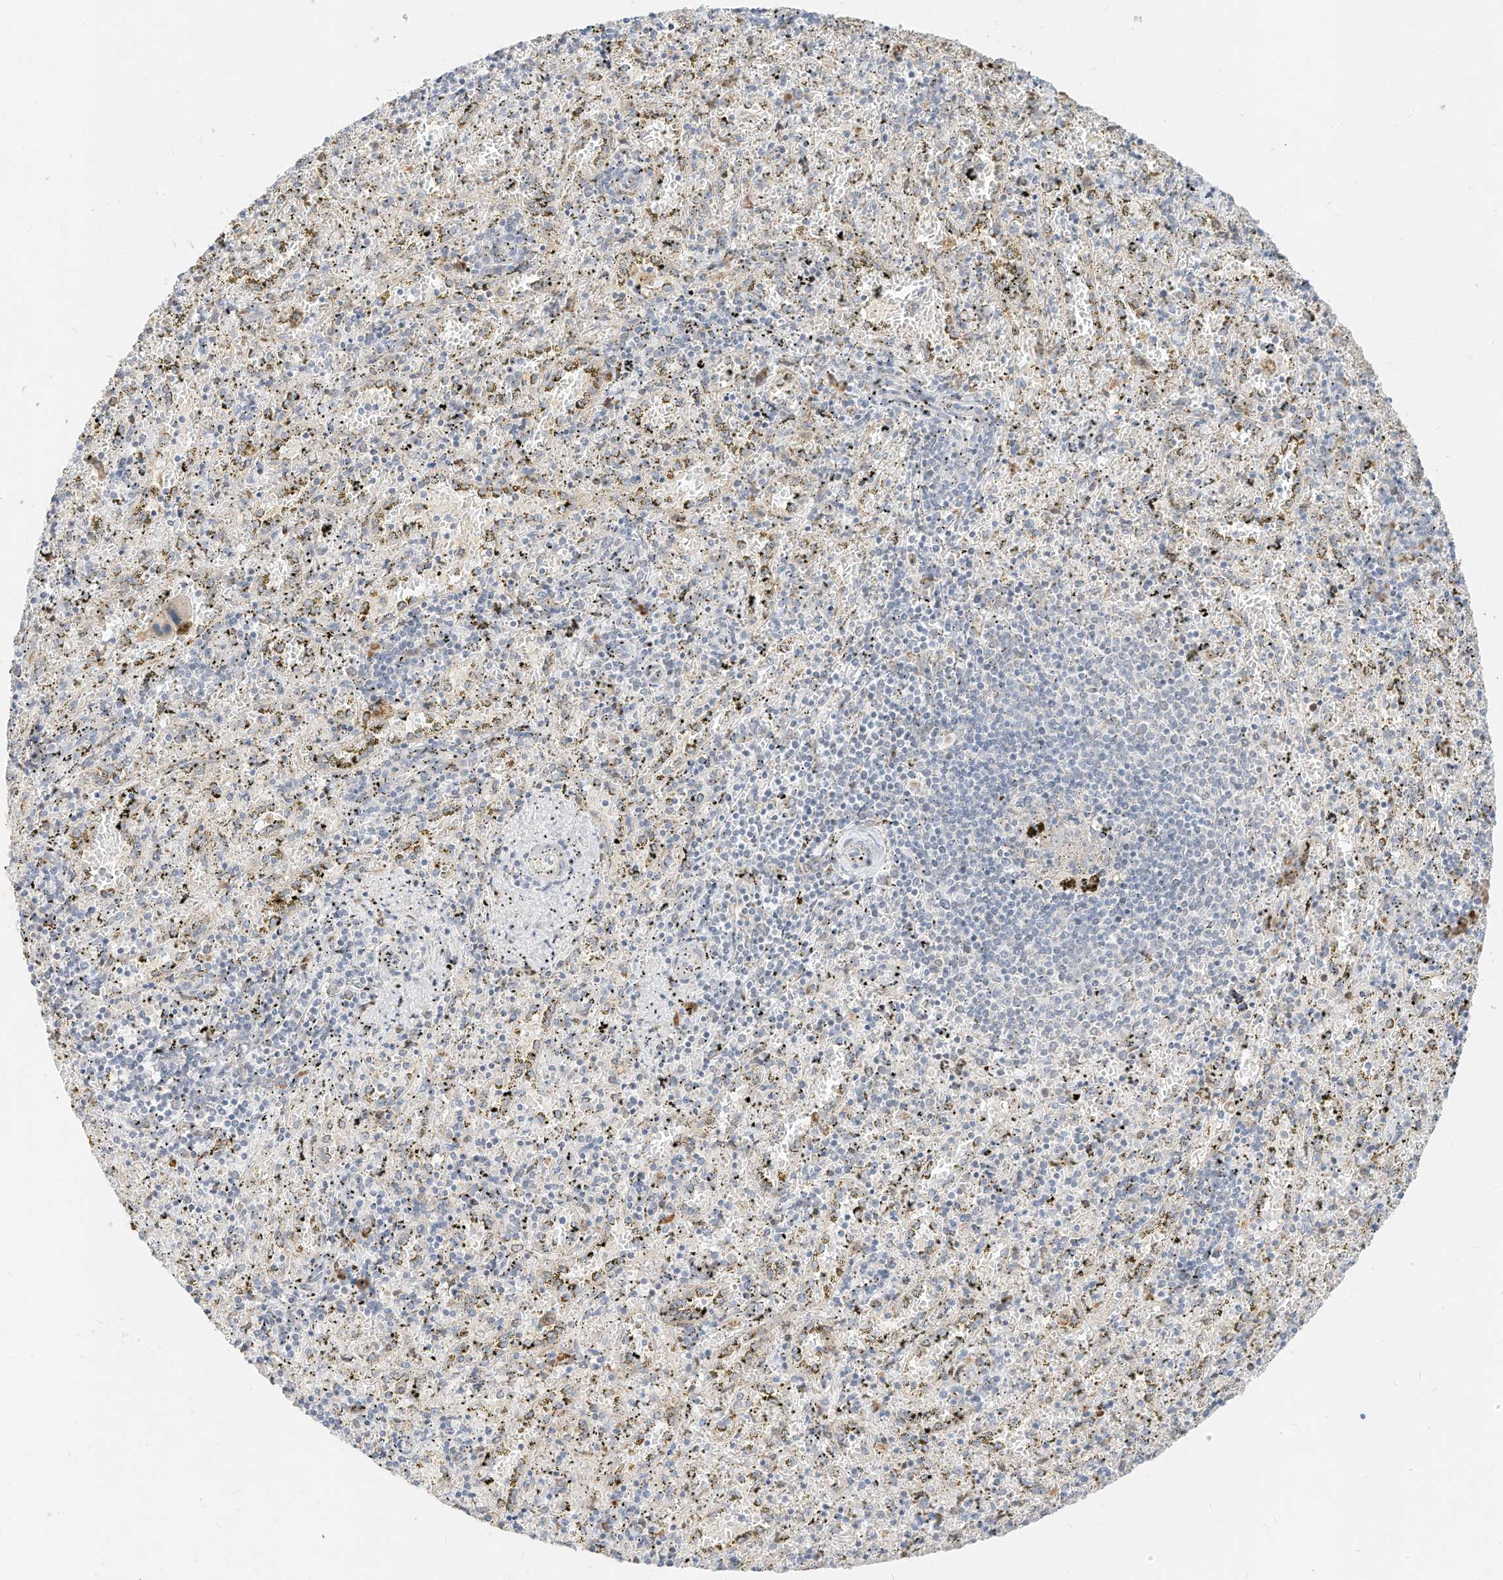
{"staining": {"intensity": "moderate", "quantity": "<25%", "location": "cytoplasmic/membranous"}, "tissue": "spleen", "cell_type": "Cells in red pulp", "image_type": "normal", "snomed": [{"axis": "morphology", "description": "Normal tissue, NOS"}, {"axis": "topography", "description": "Spleen"}], "caption": "Cells in red pulp show low levels of moderate cytoplasmic/membranous positivity in about <25% of cells in unremarkable spleen. (DAB (3,3'-diaminobenzidine) IHC with brightfield microscopy, high magnification).", "gene": "STT3A", "patient": {"sex": "male", "age": 11}}